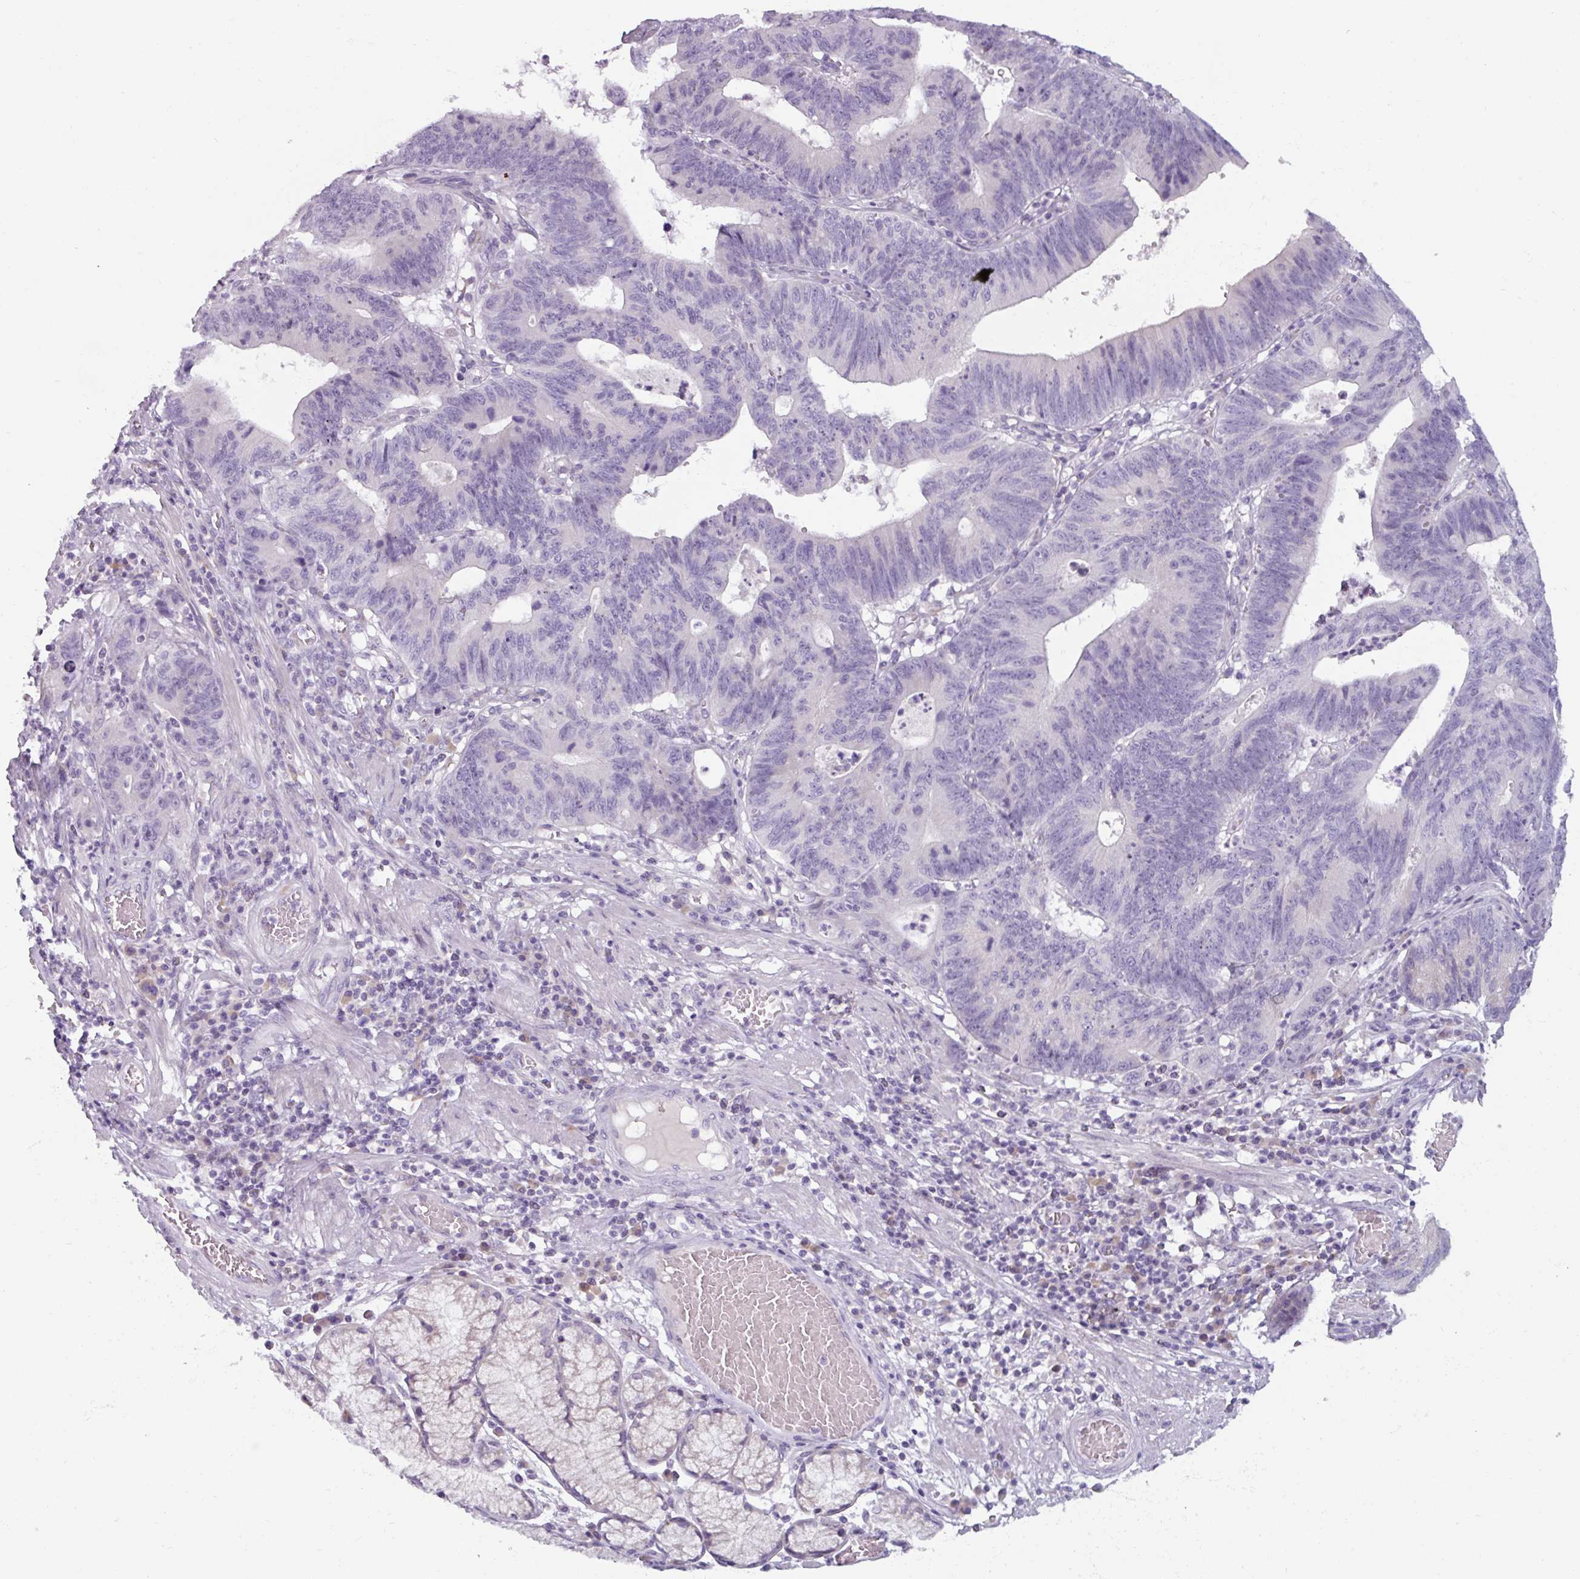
{"staining": {"intensity": "negative", "quantity": "none", "location": "none"}, "tissue": "stomach cancer", "cell_type": "Tumor cells", "image_type": "cancer", "snomed": [{"axis": "morphology", "description": "Adenocarcinoma, NOS"}, {"axis": "topography", "description": "Stomach"}], "caption": "Stomach adenocarcinoma stained for a protein using IHC exhibits no positivity tumor cells.", "gene": "SMIM11", "patient": {"sex": "male", "age": 59}}